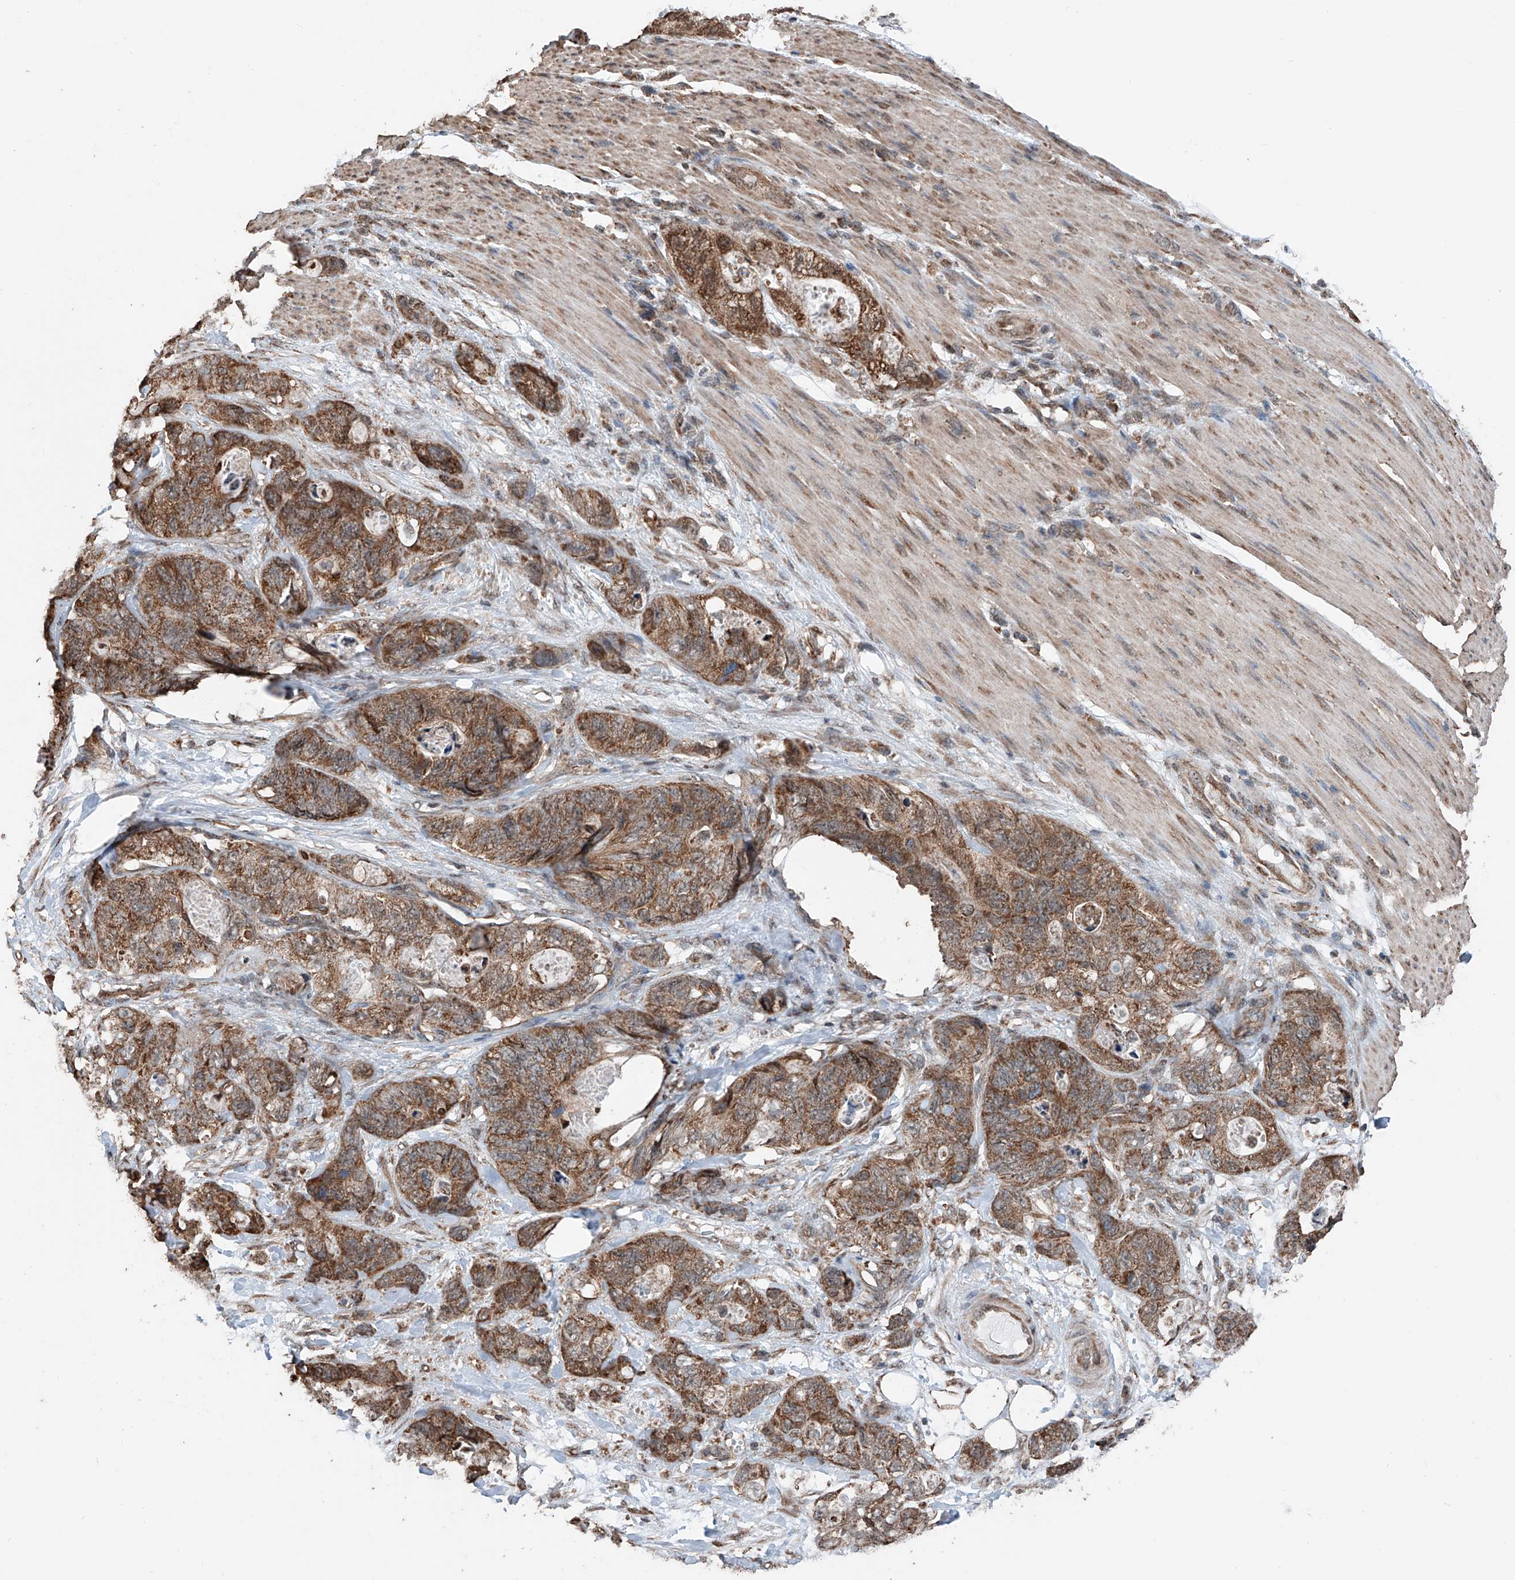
{"staining": {"intensity": "moderate", "quantity": ">75%", "location": "cytoplasmic/membranous"}, "tissue": "stomach cancer", "cell_type": "Tumor cells", "image_type": "cancer", "snomed": [{"axis": "morphology", "description": "Normal tissue, NOS"}, {"axis": "morphology", "description": "Adenocarcinoma, NOS"}, {"axis": "topography", "description": "Stomach"}], "caption": "Moderate cytoplasmic/membranous staining for a protein is appreciated in approximately >75% of tumor cells of adenocarcinoma (stomach) using immunohistochemistry (IHC).", "gene": "ZNF445", "patient": {"sex": "female", "age": 89}}